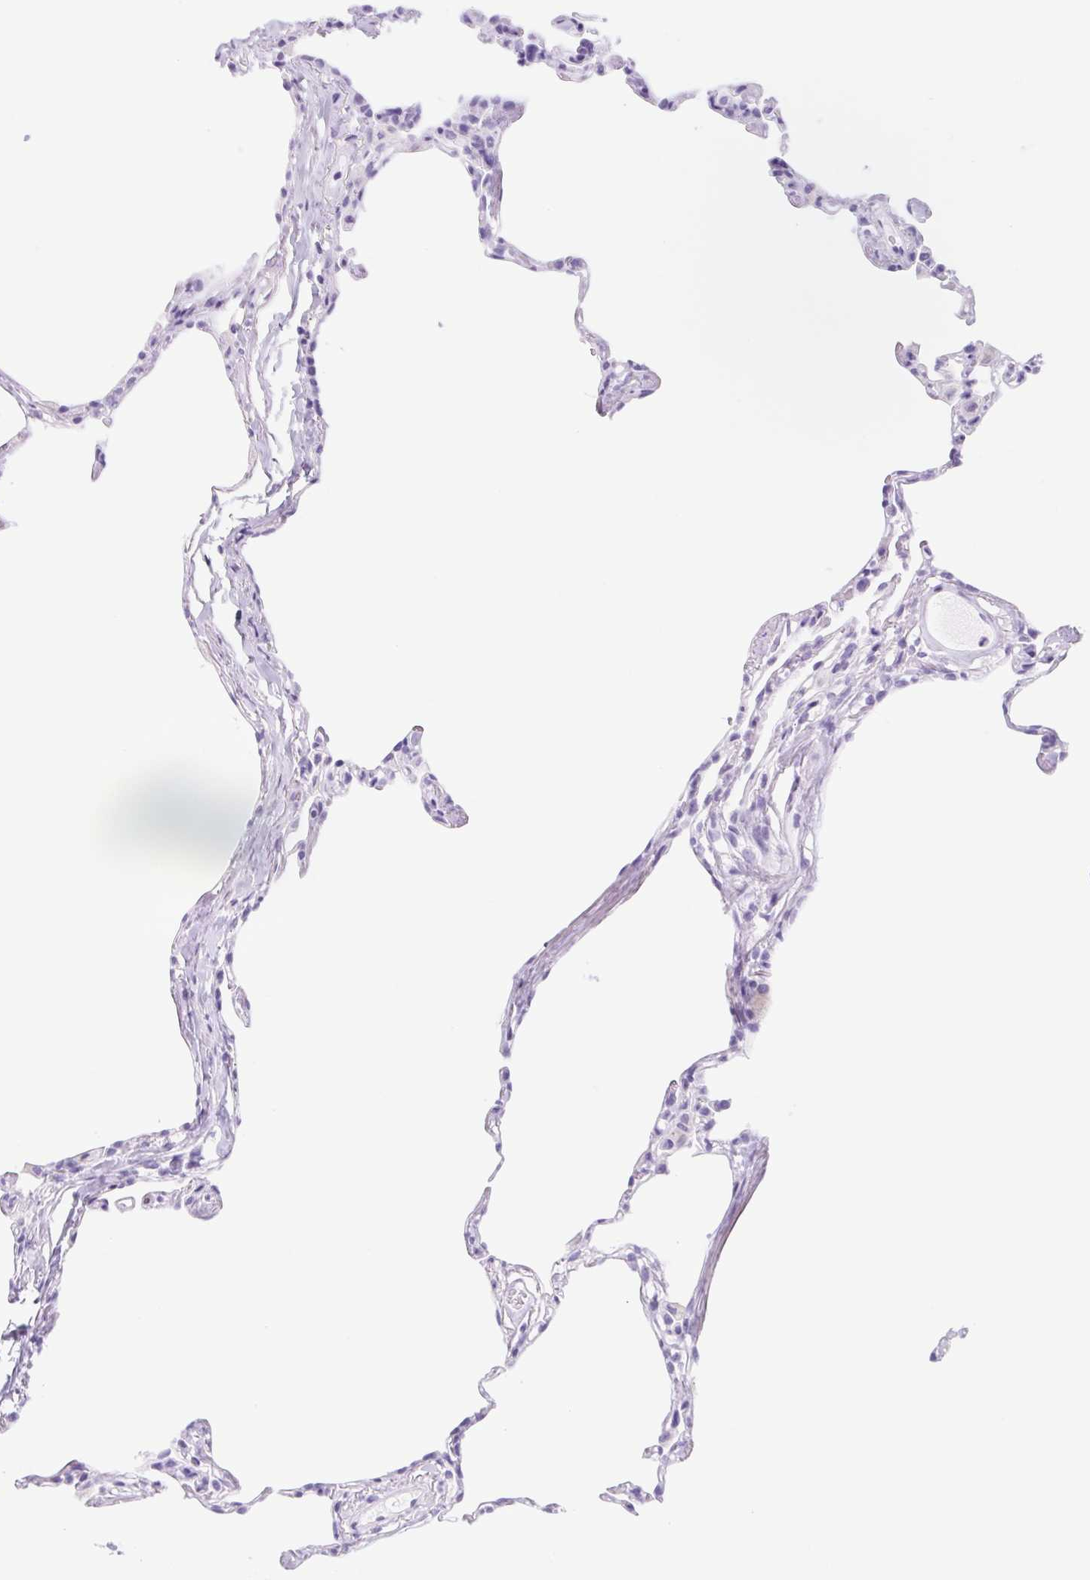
{"staining": {"intensity": "negative", "quantity": "none", "location": "none"}, "tissue": "lung", "cell_type": "Alveolar cells", "image_type": "normal", "snomed": [{"axis": "morphology", "description": "Normal tissue, NOS"}, {"axis": "topography", "description": "Lung"}], "caption": "There is no significant staining in alveolar cells of lung. Nuclei are stained in blue.", "gene": "CYP21A2", "patient": {"sex": "male", "age": 65}}